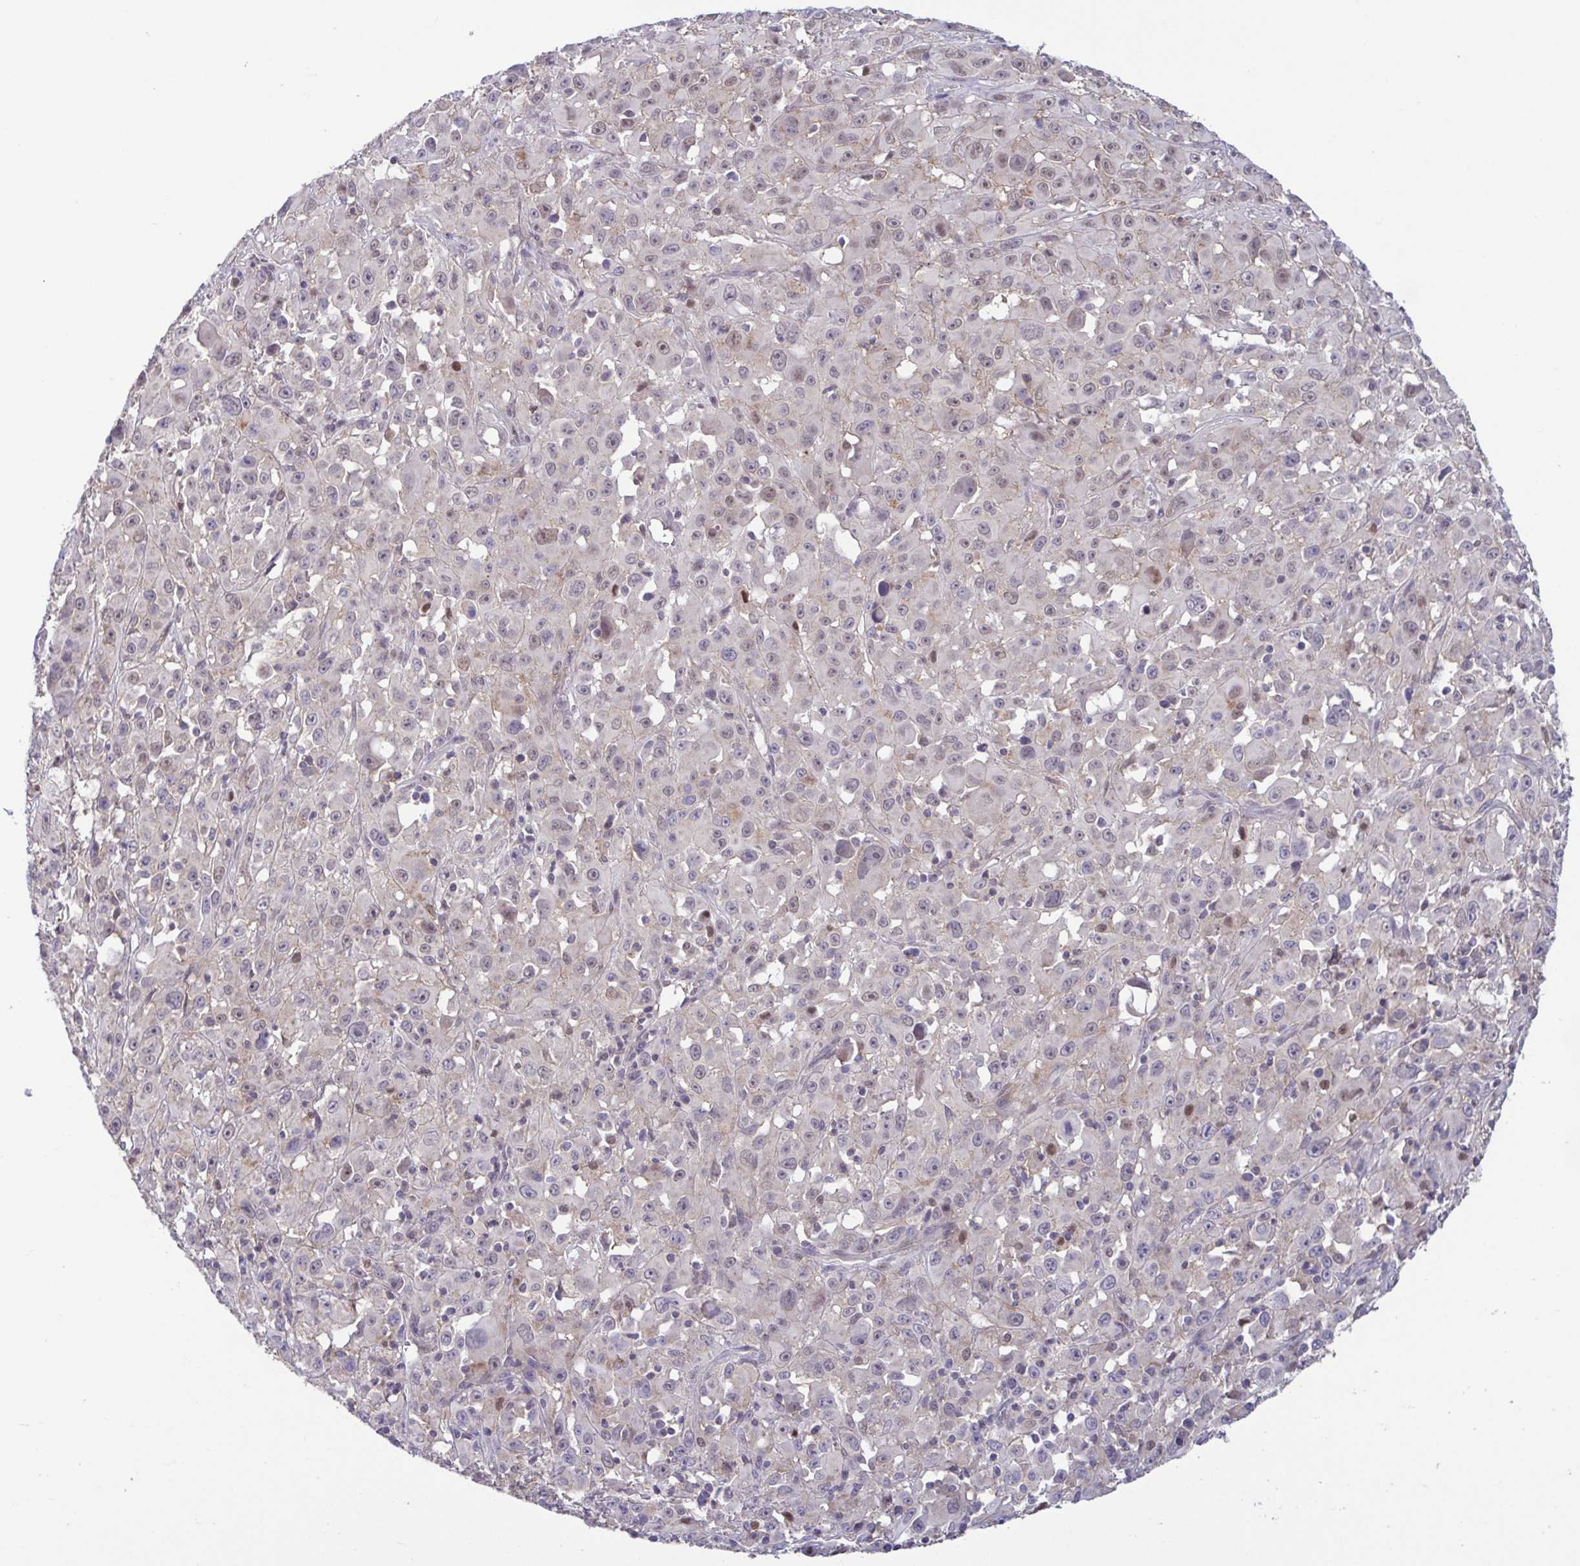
{"staining": {"intensity": "negative", "quantity": "none", "location": "none"}, "tissue": "melanoma", "cell_type": "Tumor cells", "image_type": "cancer", "snomed": [{"axis": "morphology", "description": "Malignant melanoma, Metastatic site"}, {"axis": "topography", "description": "Soft tissue"}], "caption": "Malignant melanoma (metastatic site) stained for a protein using immunohistochemistry (IHC) shows no positivity tumor cells.", "gene": "UBE2Q1", "patient": {"sex": "male", "age": 50}}